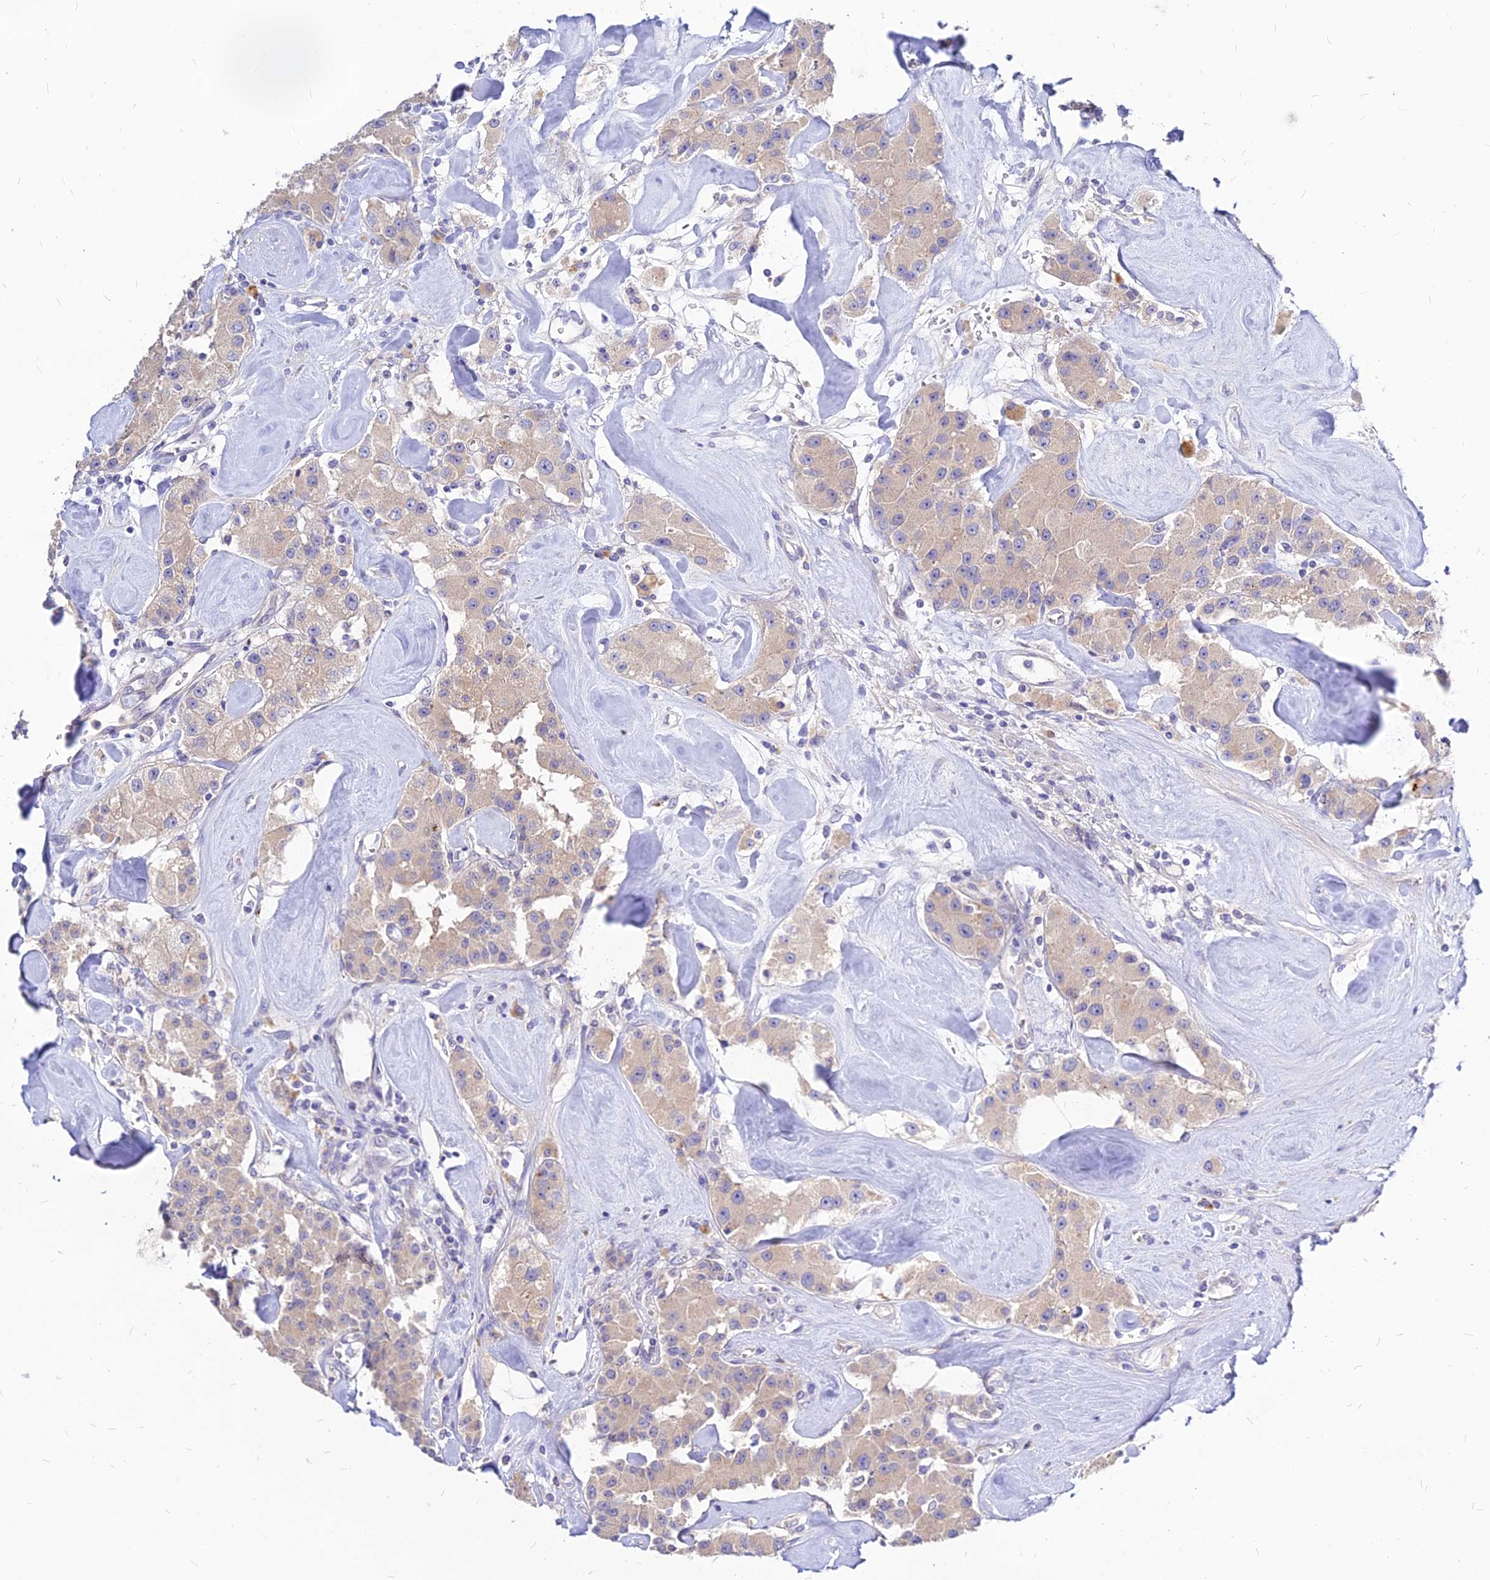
{"staining": {"intensity": "moderate", "quantity": ">75%", "location": "cytoplasmic/membranous"}, "tissue": "carcinoid", "cell_type": "Tumor cells", "image_type": "cancer", "snomed": [{"axis": "morphology", "description": "Carcinoid, malignant, NOS"}, {"axis": "topography", "description": "Pancreas"}], "caption": "Immunohistochemical staining of human carcinoid reveals medium levels of moderate cytoplasmic/membranous staining in approximately >75% of tumor cells.", "gene": "CZIB", "patient": {"sex": "male", "age": 41}}